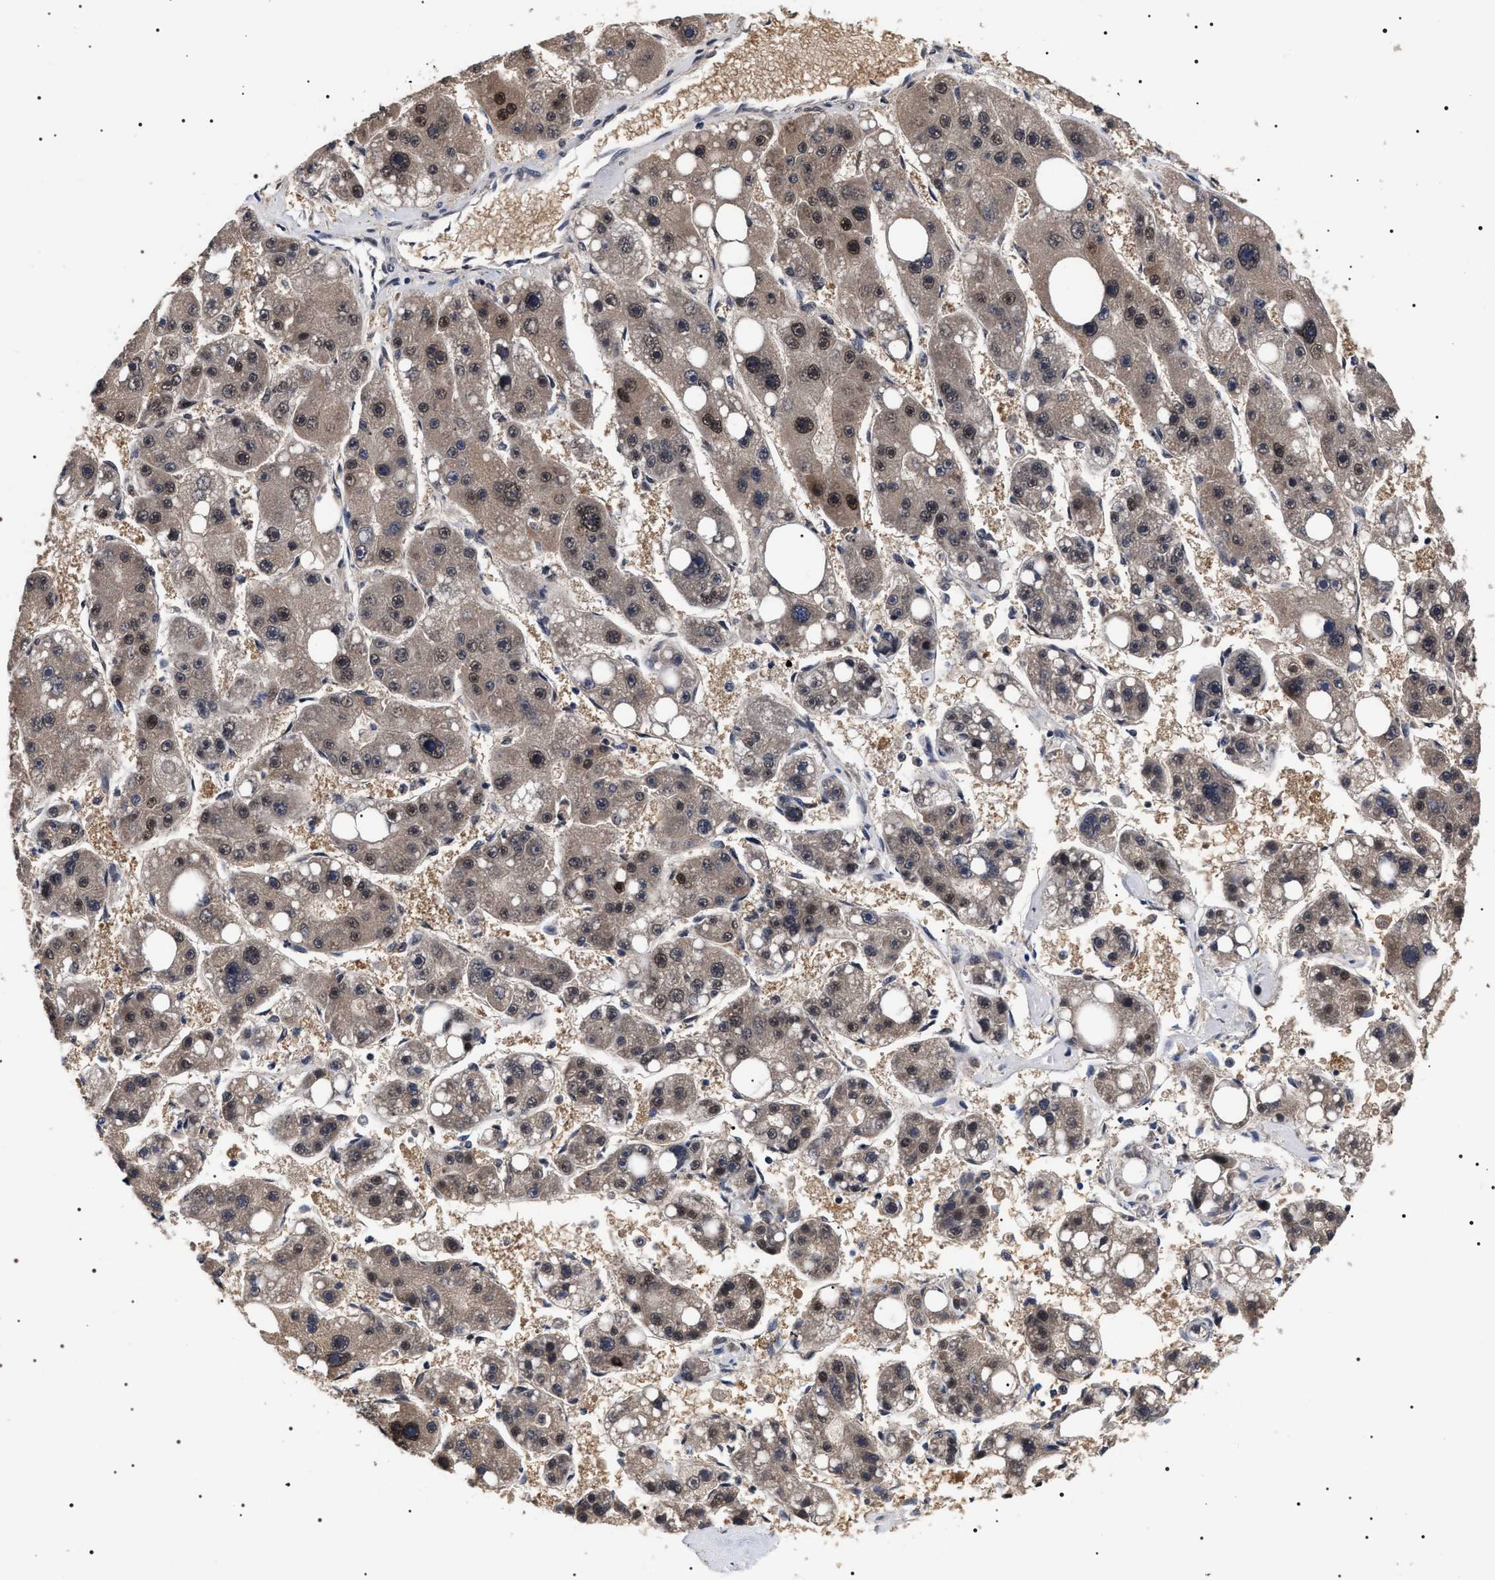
{"staining": {"intensity": "moderate", "quantity": "25%-75%", "location": "nuclear"}, "tissue": "liver cancer", "cell_type": "Tumor cells", "image_type": "cancer", "snomed": [{"axis": "morphology", "description": "Carcinoma, Hepatocellular, NOS"}, {"axis": "topography", "description": "Liver"}], "caption": "DAB immunohistochemical staining of human hepatocellular carcinoma (liver) exhibits moderate nuclear protein positivity in about 25%-75% of tumor cells.", "gene": "CAAP1", "patient": {"sex": "female", "age": 61}}